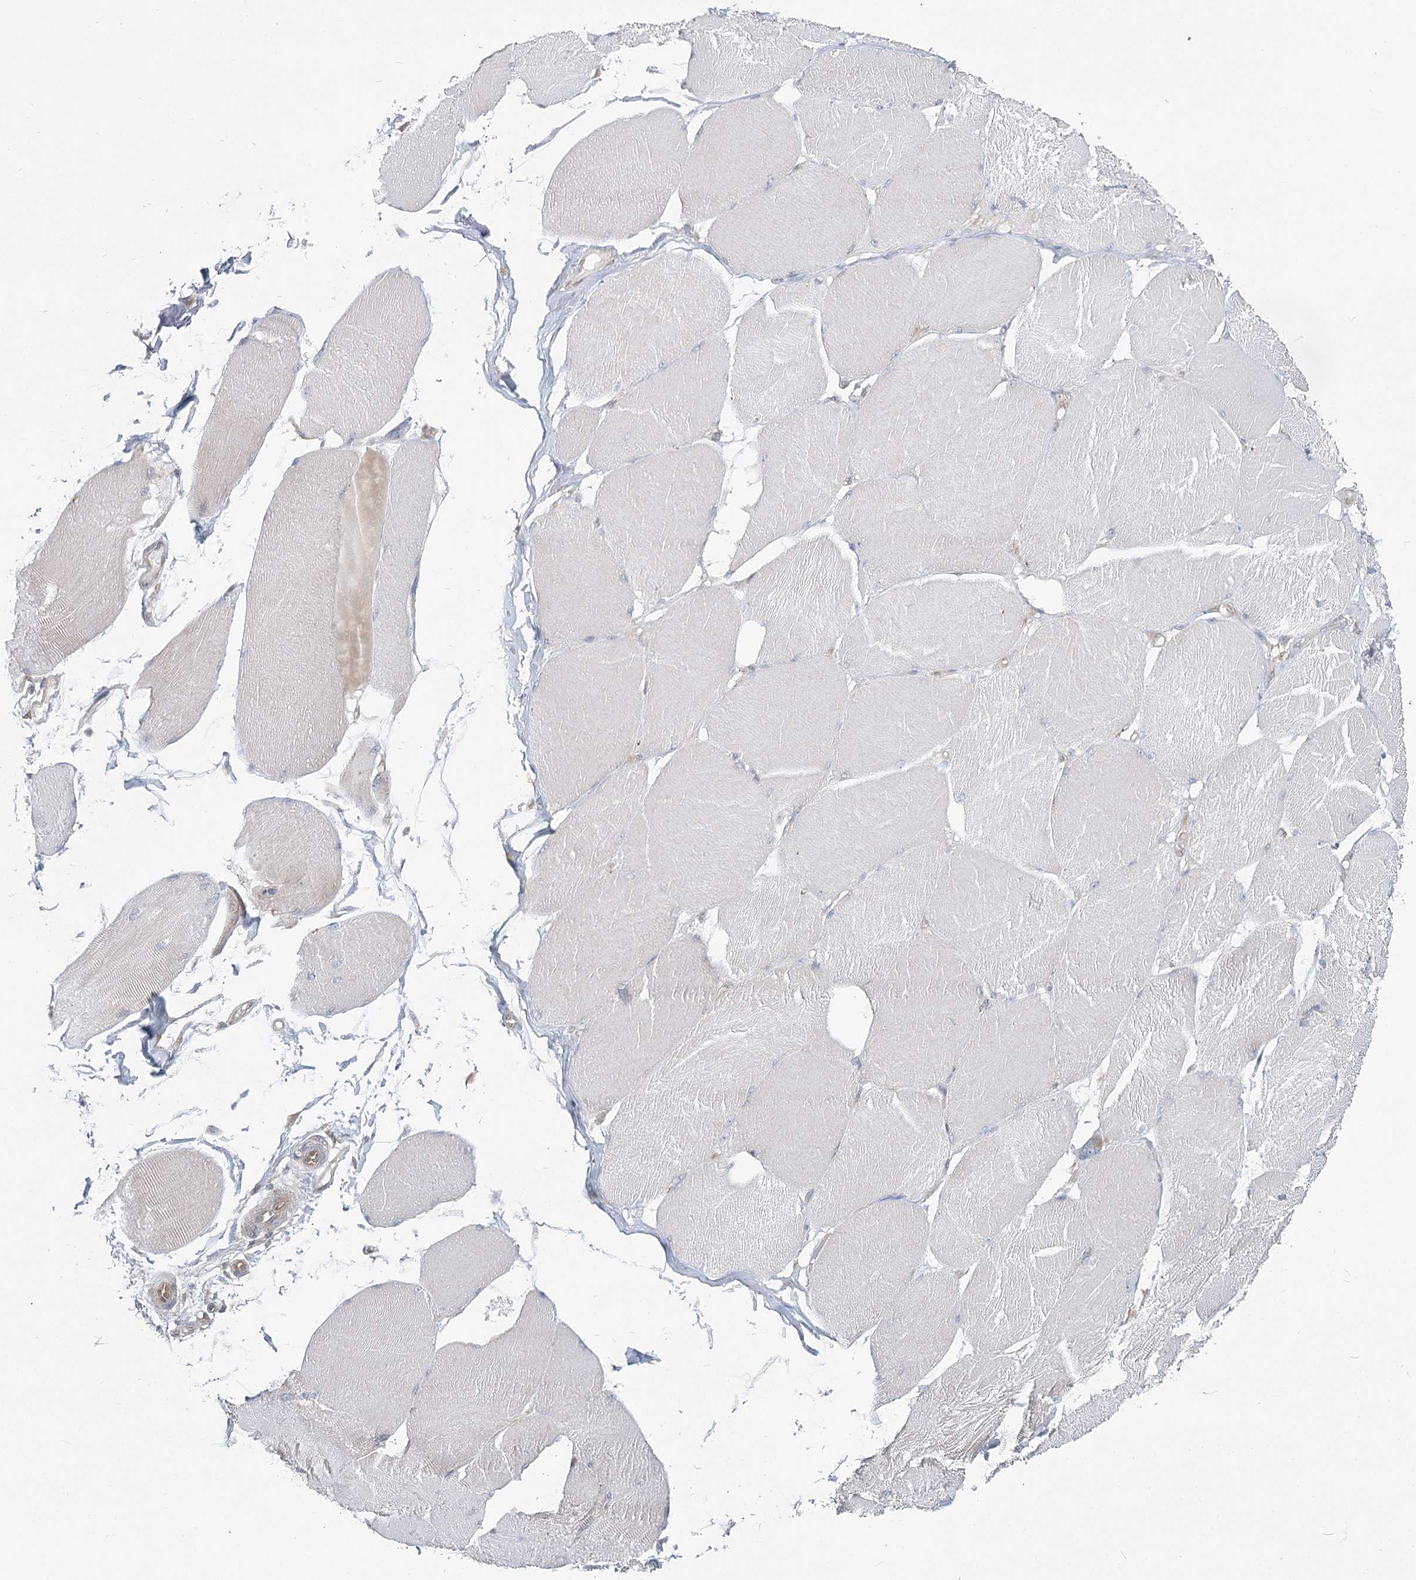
{"staining": {"intensity": "negative", "quantity": "none", "location": "none"}, "tissue": "skeletal muscle", "cell_type": "Myocytes", "image_type": "normal", "snomed": [{"axis": "morphology", "description": "Normal tissue, NOS"}, {"axis": "topography", "description": "Skin"}, {"axis": "topography", "description": "Skeletal muscle"}], "caption": "The IHC image has no significant positivity in myocytes of skeletal muscle.", "gene": "THNSL1", "patient": {"sex": "male", "age": 83}}